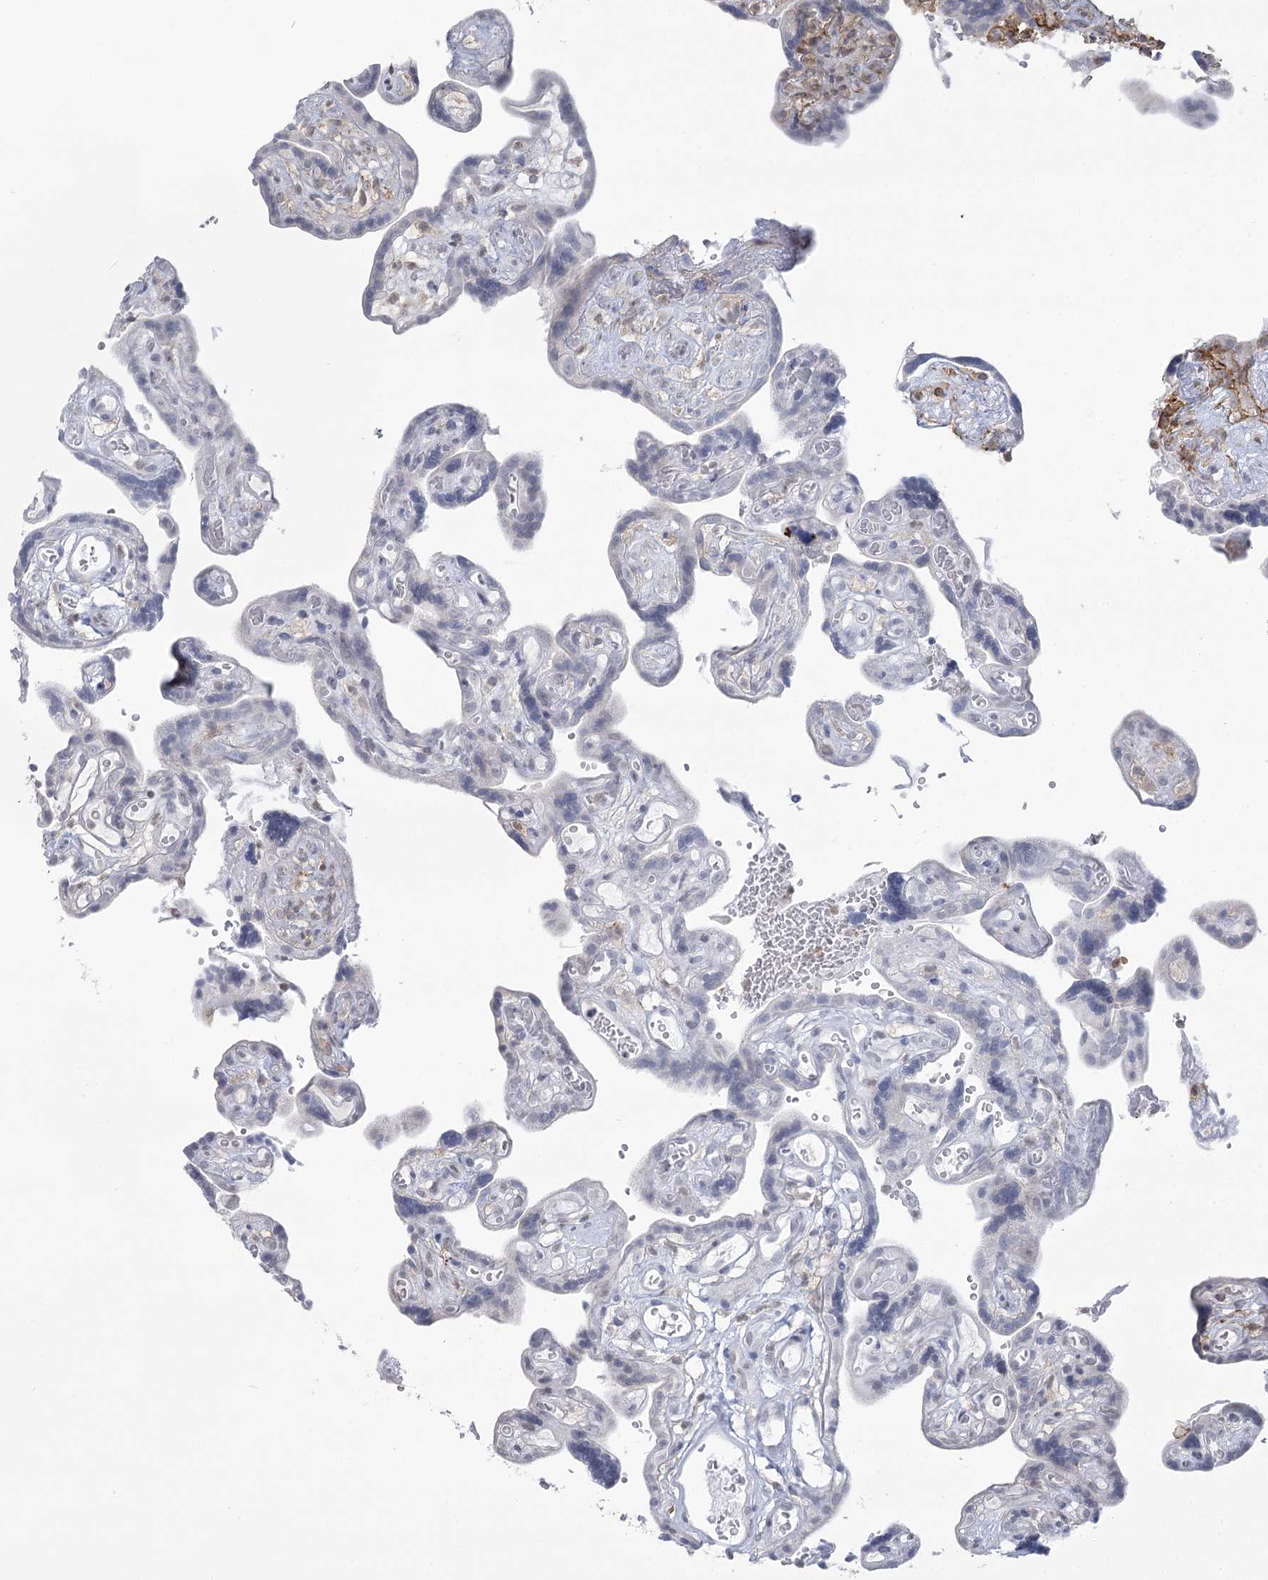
{"staining": {"intensity": "negative", "quantity": "none", "location": "none"}, "tissue": "placenta", "cell_type": "Decidual cells", "image_type": "normal", "snomed": [{"axis": "morphology", "description": "Normal tissue, NOS"}, {"axis": "topography", "description": "Placenta"}], "caption": "Photomicrograph shows no significant protein expression in decidual cells of unremarkable placenta.", "gene": "C11orf1", "patient": {"sex": "female", "age": 30}}